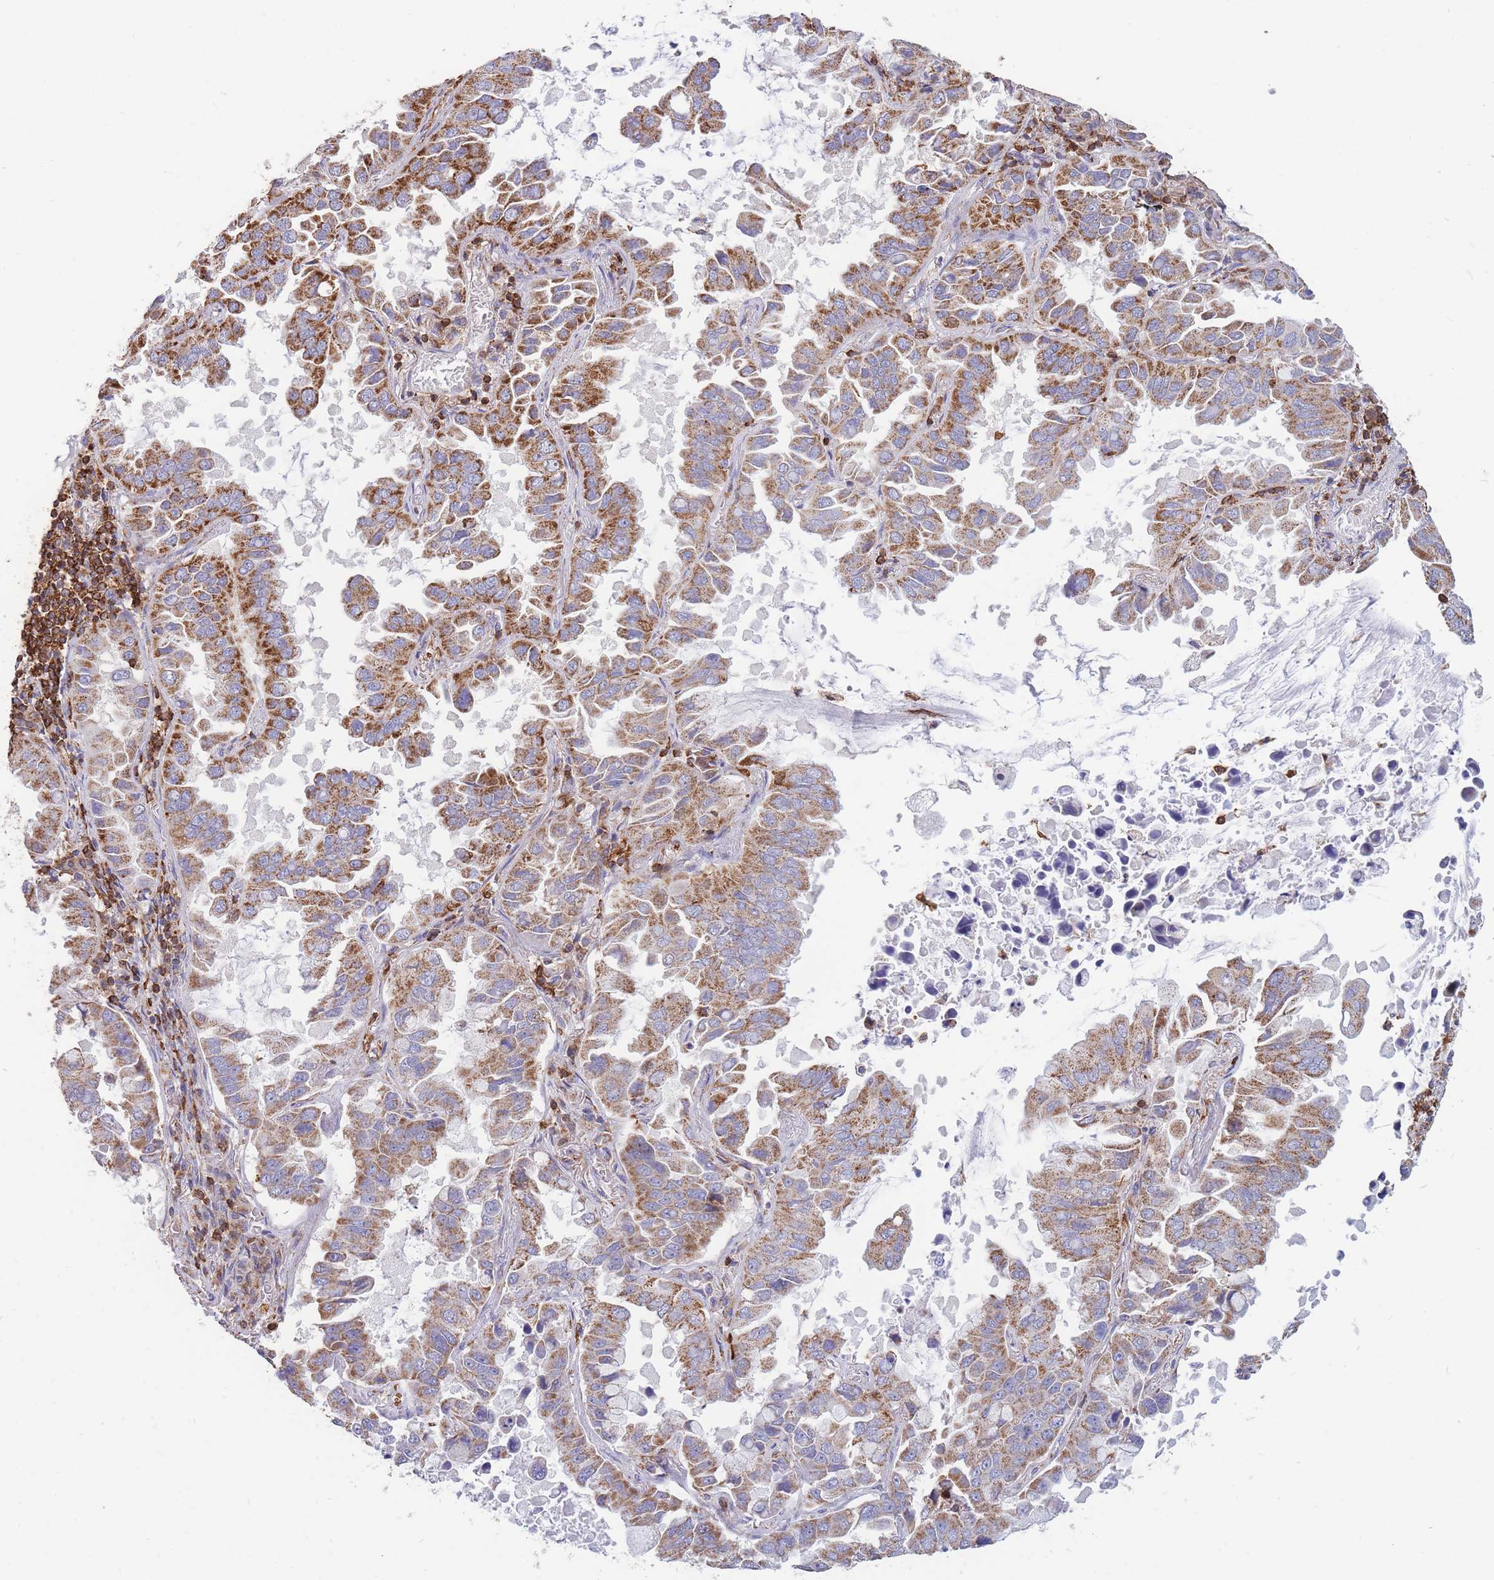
{"staining": {"intensity": "moderate", "quantity": ">75%", "location": "cytoplasmic/membranous"}, "tissue": "lung cancer", "cell_type": "Tumor cells", "image_type": "cancer", "snomed": [{"axis": "morphology", "description": "Adenocarcinoma, NOS"}, {"axis": "topography", "description": "Lung"}], "caption": "About >75% of tumor cells in adenocarcinoma (lung) reveal moderate cytoplasmic/membranous protein staining as visualized by brown immunohistochemical staining.", "gene": "MRPL54", "patient": {"sex": "male", "age": 64}}